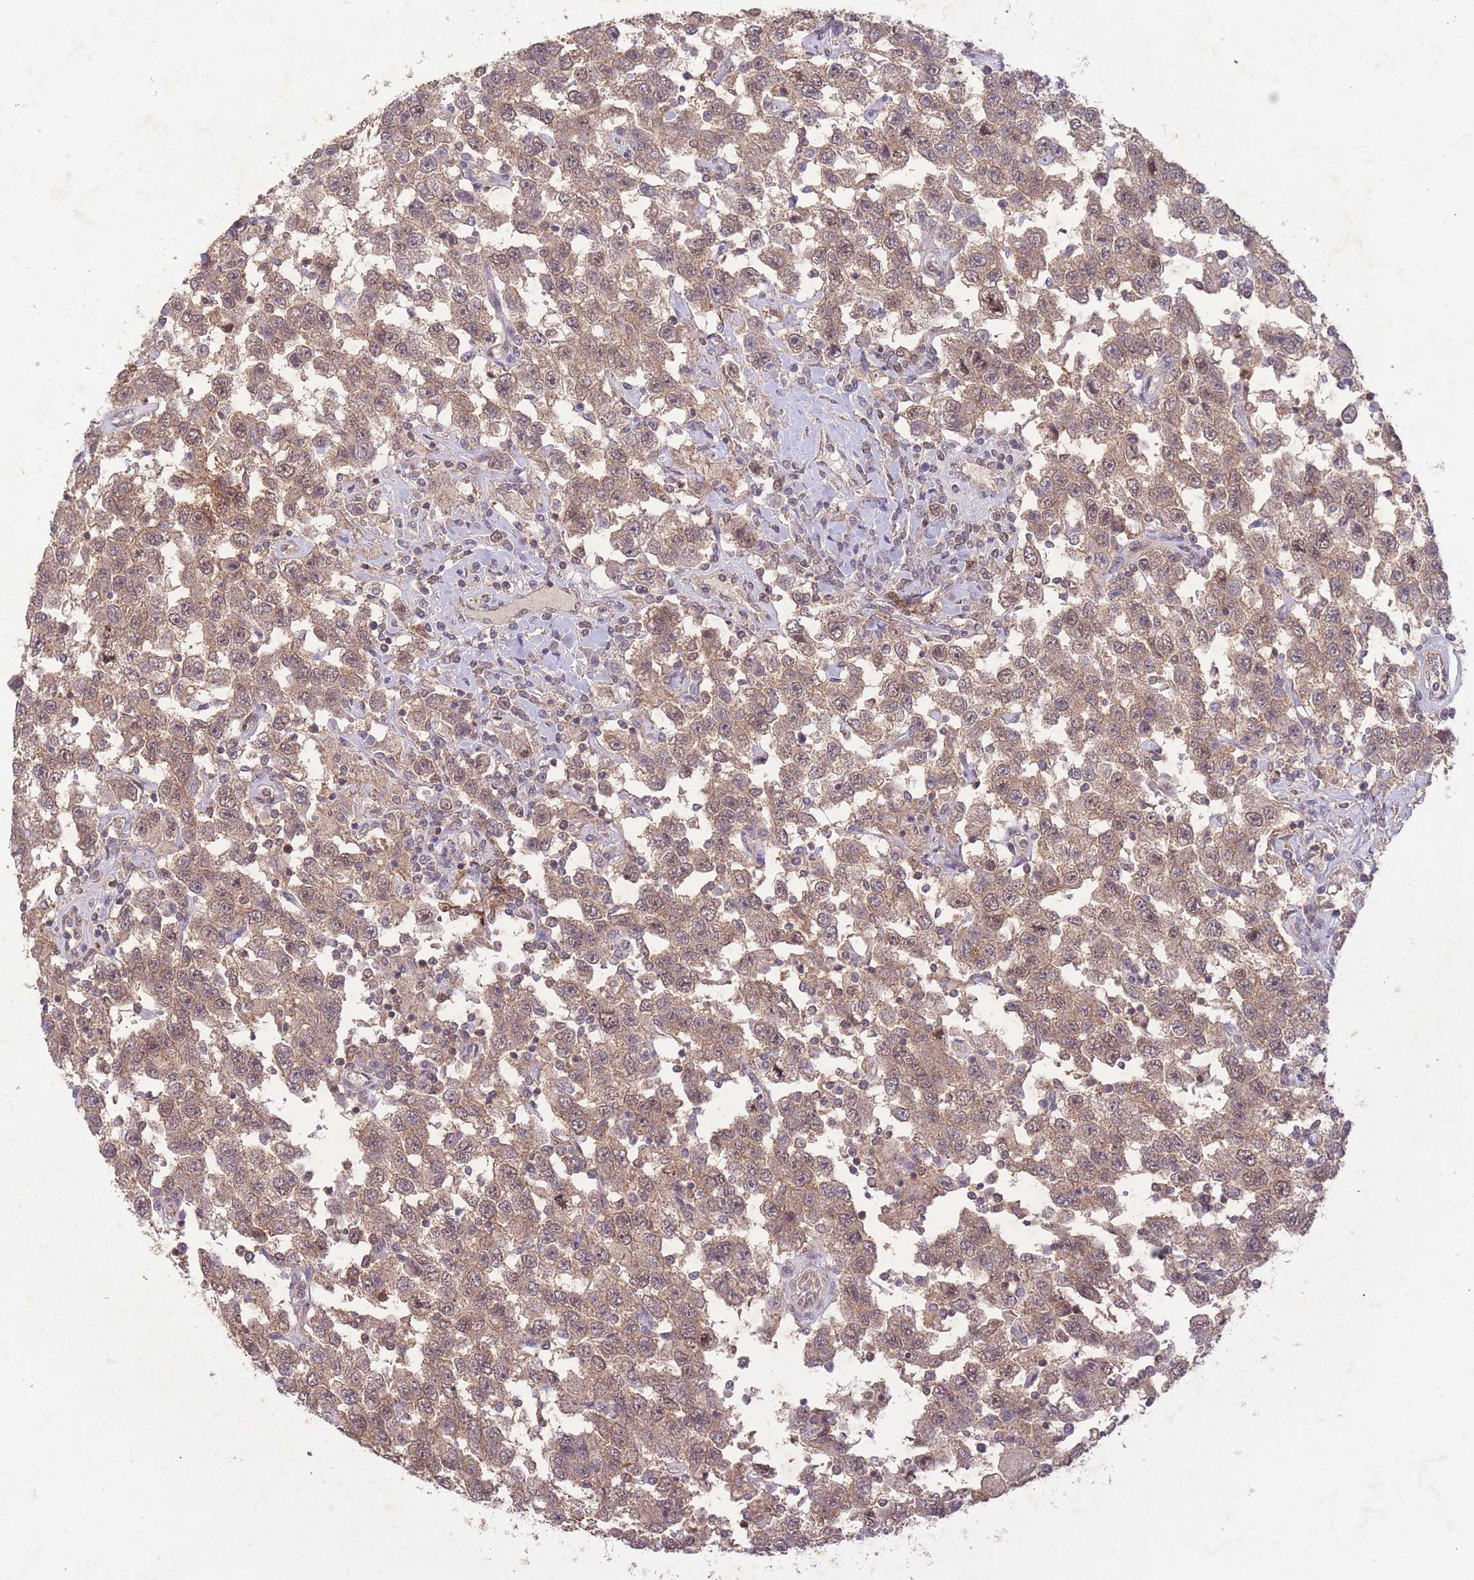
{"staining": {"intensity": "moderate", "quantity": ">75%", "location": "cytoplasmic/membranous,nuclear"}, "tissue": "testis cancer", "cell_type": "Tumor cells", "image_type": "cancer", "snomed": [{"axis": "morphology", "description": "Seminoma, NOS"}, {"axis": "topography", "description": "Testis"}], "caption": "Testis seminoma tissue displays moderate cytoplasmic/membranous and nuclear positivity in approximately >75% of tumor cells, visualized by immunohistochemistry.", "gene": "RNF144B", "patient": {"sex": "male", "age": 41}}